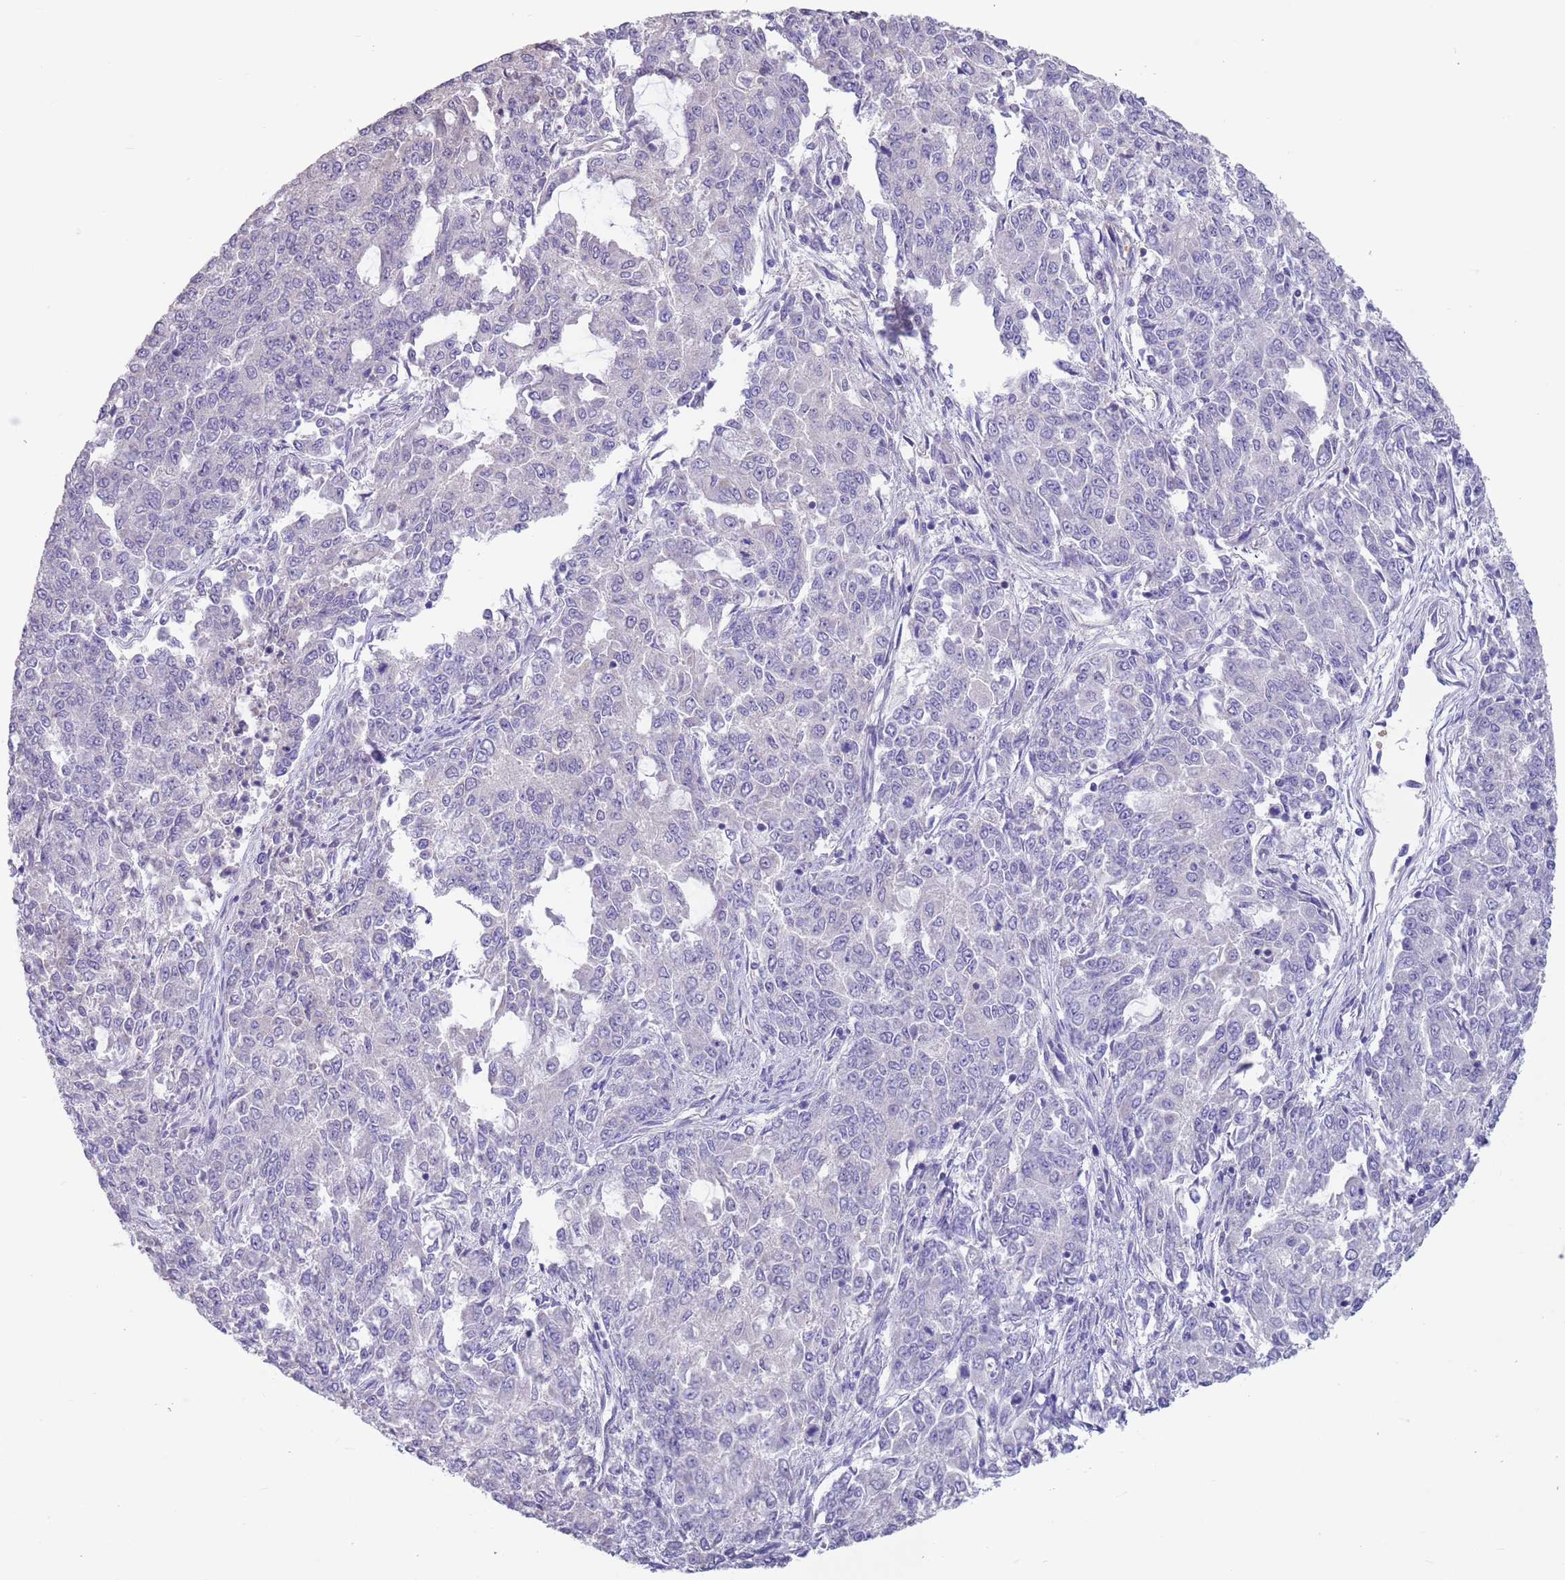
{"staining": {"intensity": "negative", "quantity": "none", "location": "none"}, "tissue": "endometrial cancer", "cell_type": "Tumor cells", "image_type": "cancer", "snomed": [{"axis": "morphology", "description": "Adenocarcinoma, NOS"}, {"axis": "topography", "description": "Endometrium"}], "caption": "Human endometrial cancer stained for a protein using immunohistochemistry (IHC) displays no expression in tumor cells.", "gene": "ZNF14", "patient": {"sex": "female", "age": 50}}